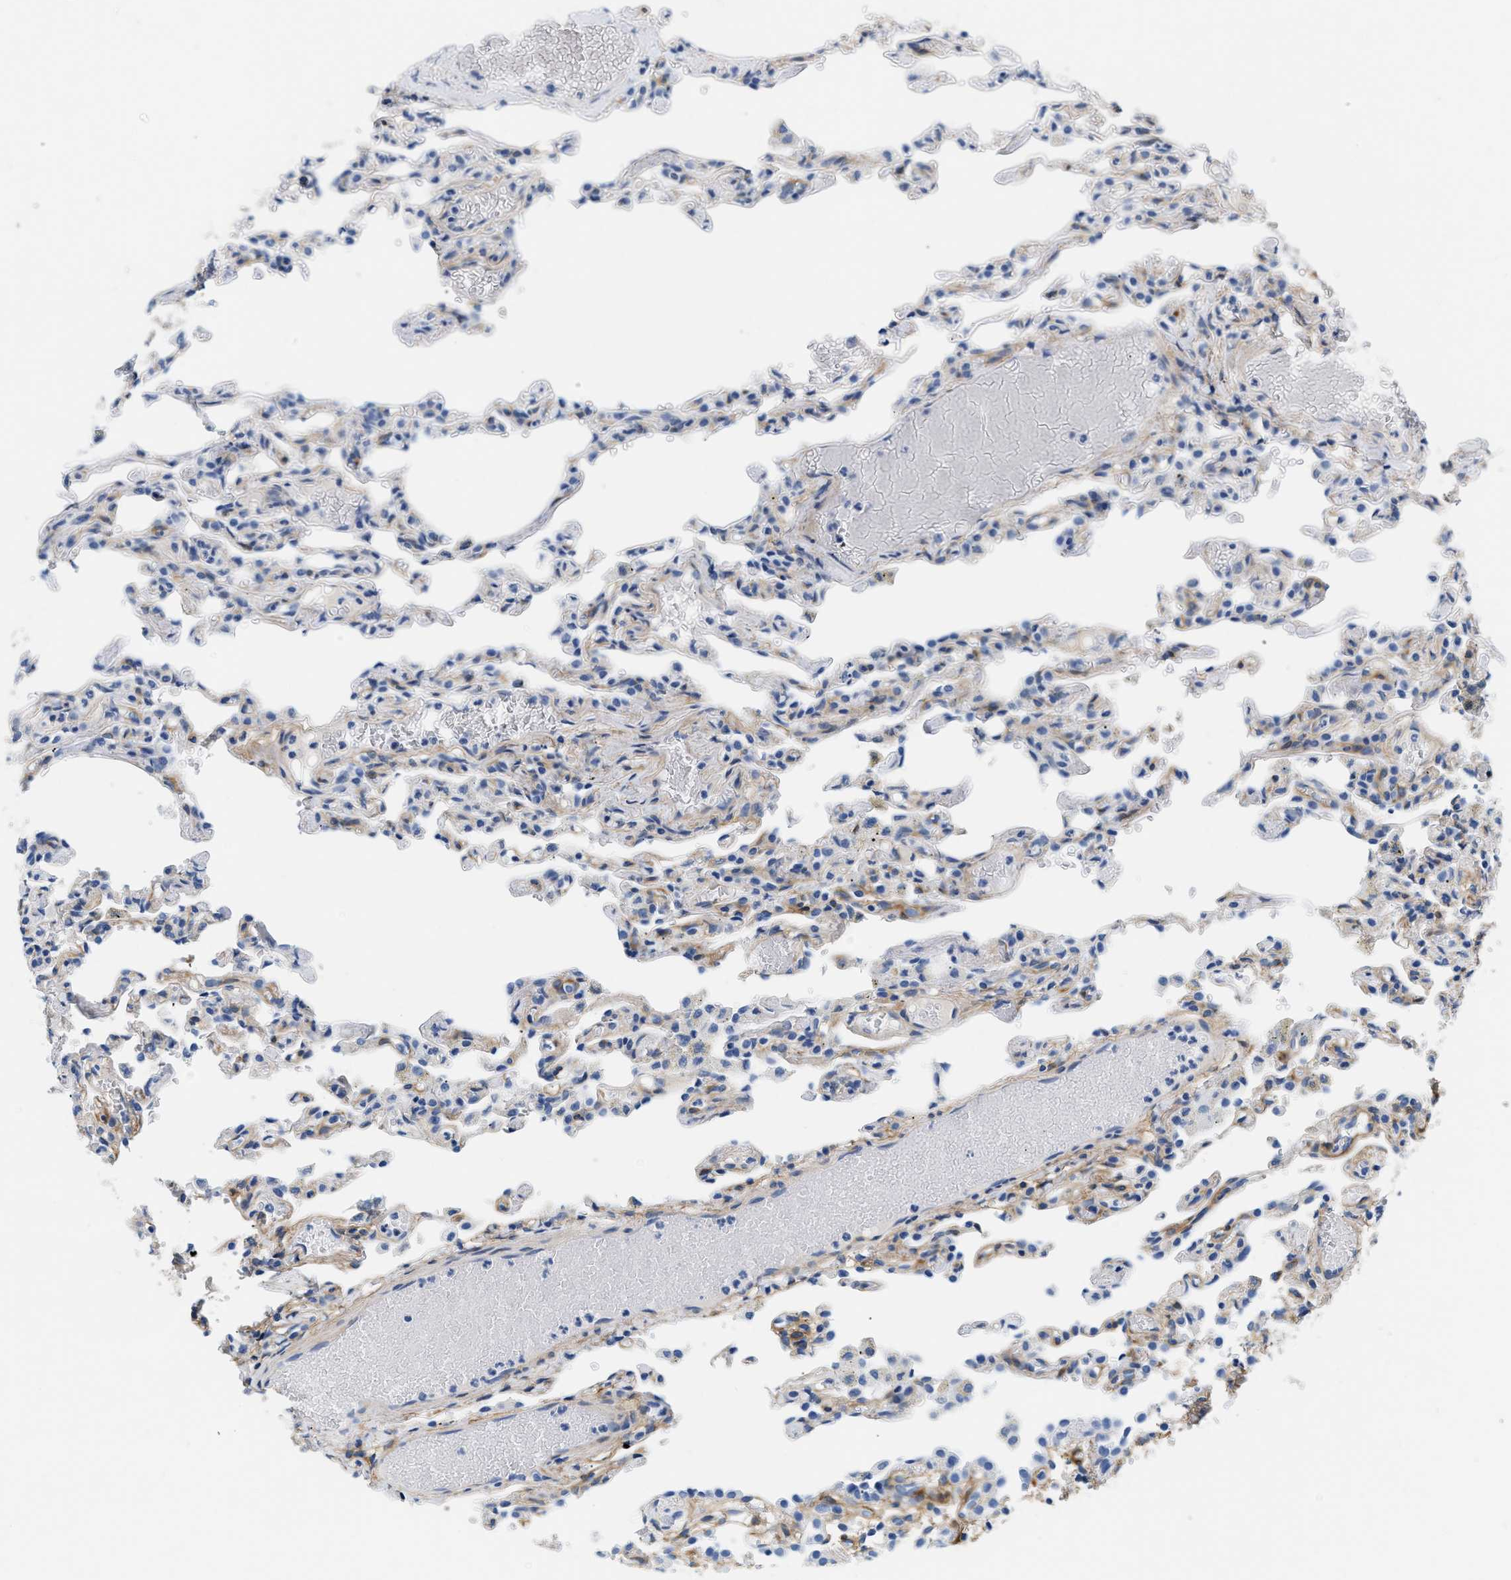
{"staining": {"intensity": "negative", "quantity": "none", "location": "none"}, "tissue": "lung", "cell_type": "Alveolar cells", "image_type": "normal", "snomed": [{"axis": "morphology", "description": "Normal tissue, NOS"}, {"axis": "topography", "description": "Lung"}], "caption": "Histopathology image shows no significant protein positivity in alveolar cells of unremarkable lung.", "gene": "PDGFRB", "patient": {"sex": "male", "age": 21}}